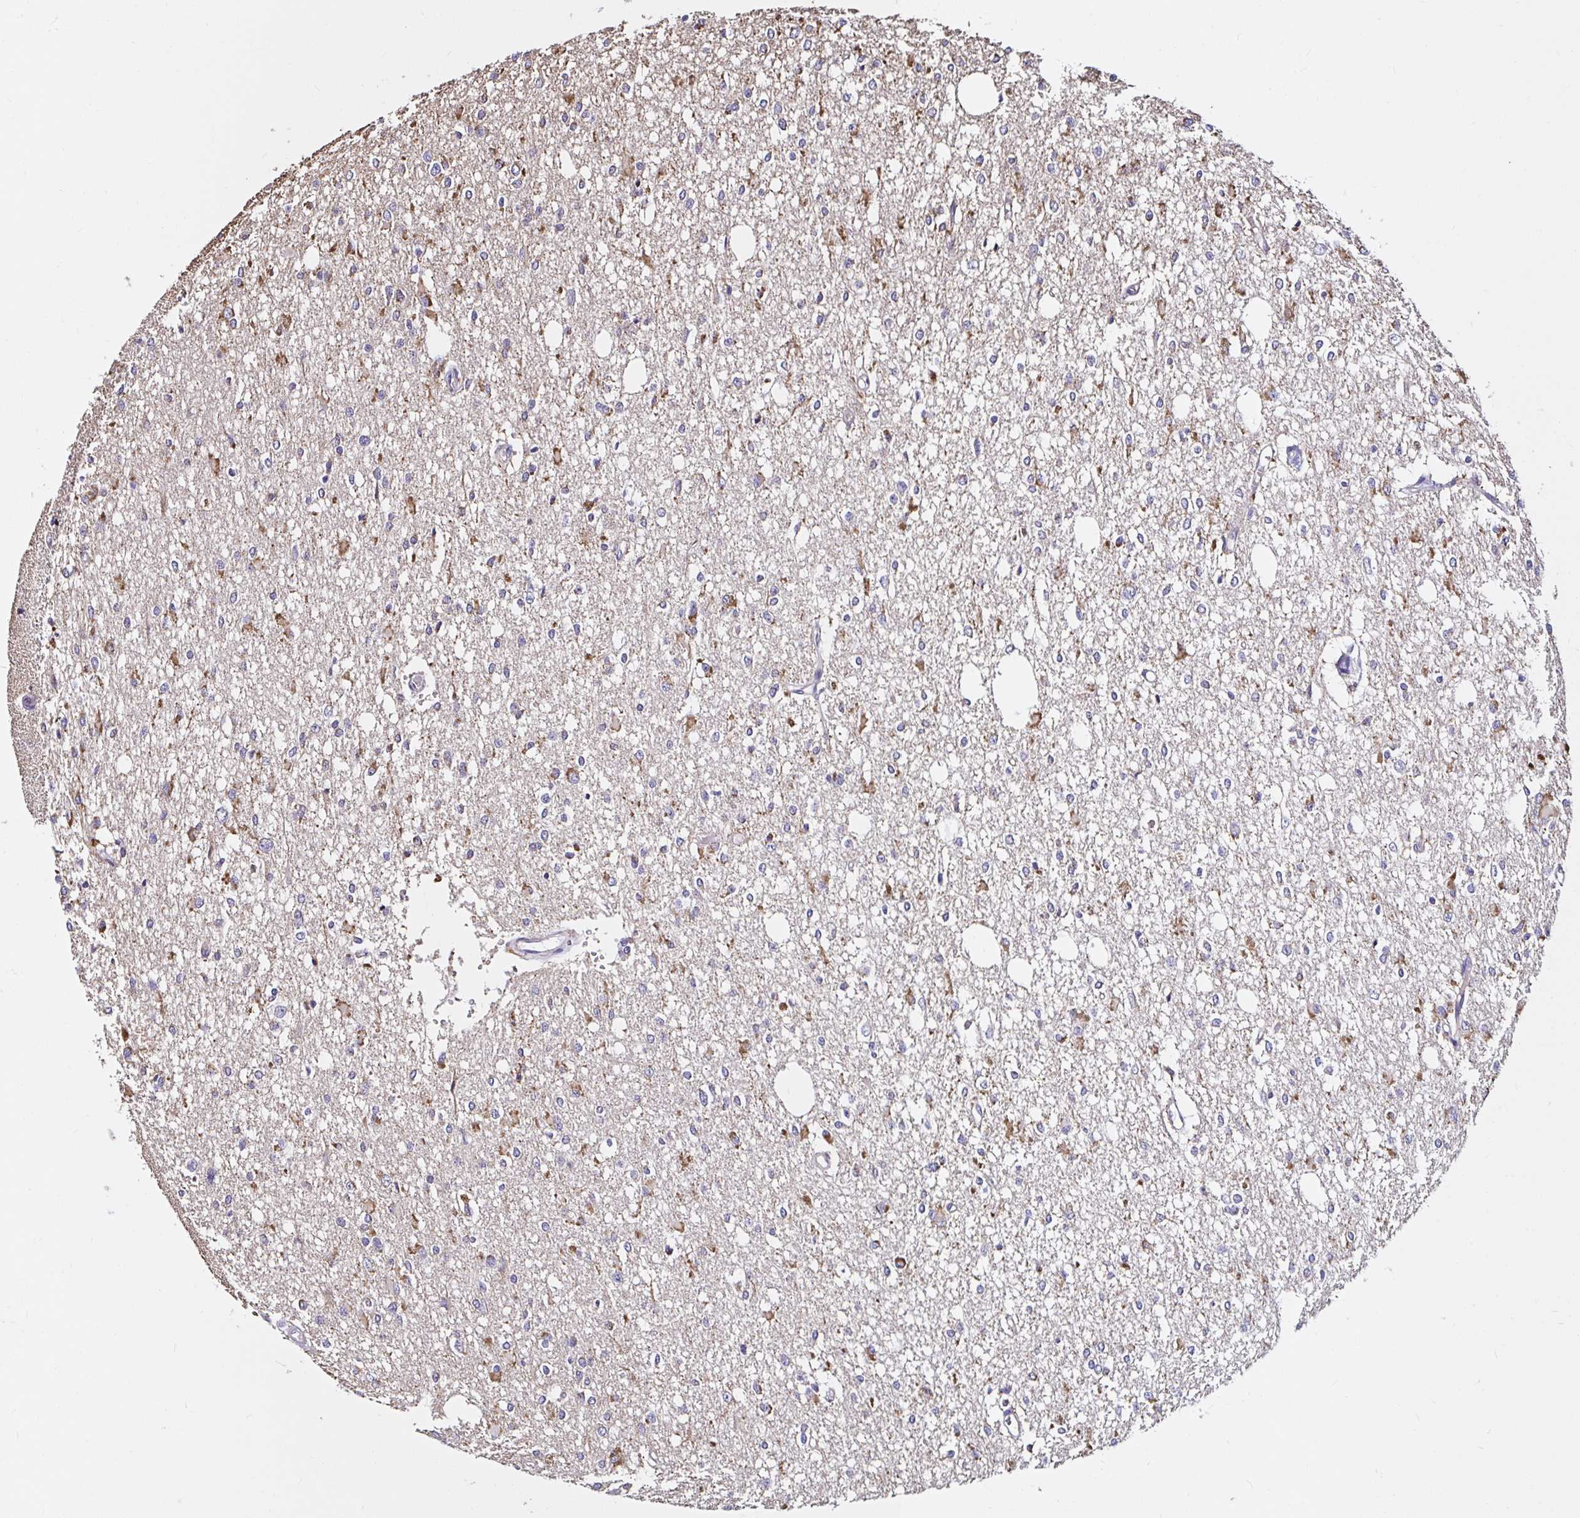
{"staining": {"intensity": "moderate", "quantity": "<25%", "location": "cytoplasmic/membranous"}, "tissue": "glioma", "cell_type": "Tumor cells", "image_type": "cancer", "snomed": [{"axis": "morphology", "description": "Glioma, malignant, Low grade"}, {"axis": "topography", "description": "Brain"}], "caption": "Immunohistochemical staining of human malignant glioma (low-grade) shows moderate cytoplasmic/membranous protein positivity in about <25% of tumor cells. (brown staining indicates protein expression, while blue staining denotes nuclei).", "gene": "MSR1", "patient": {"sex": "male", "age": 26}}